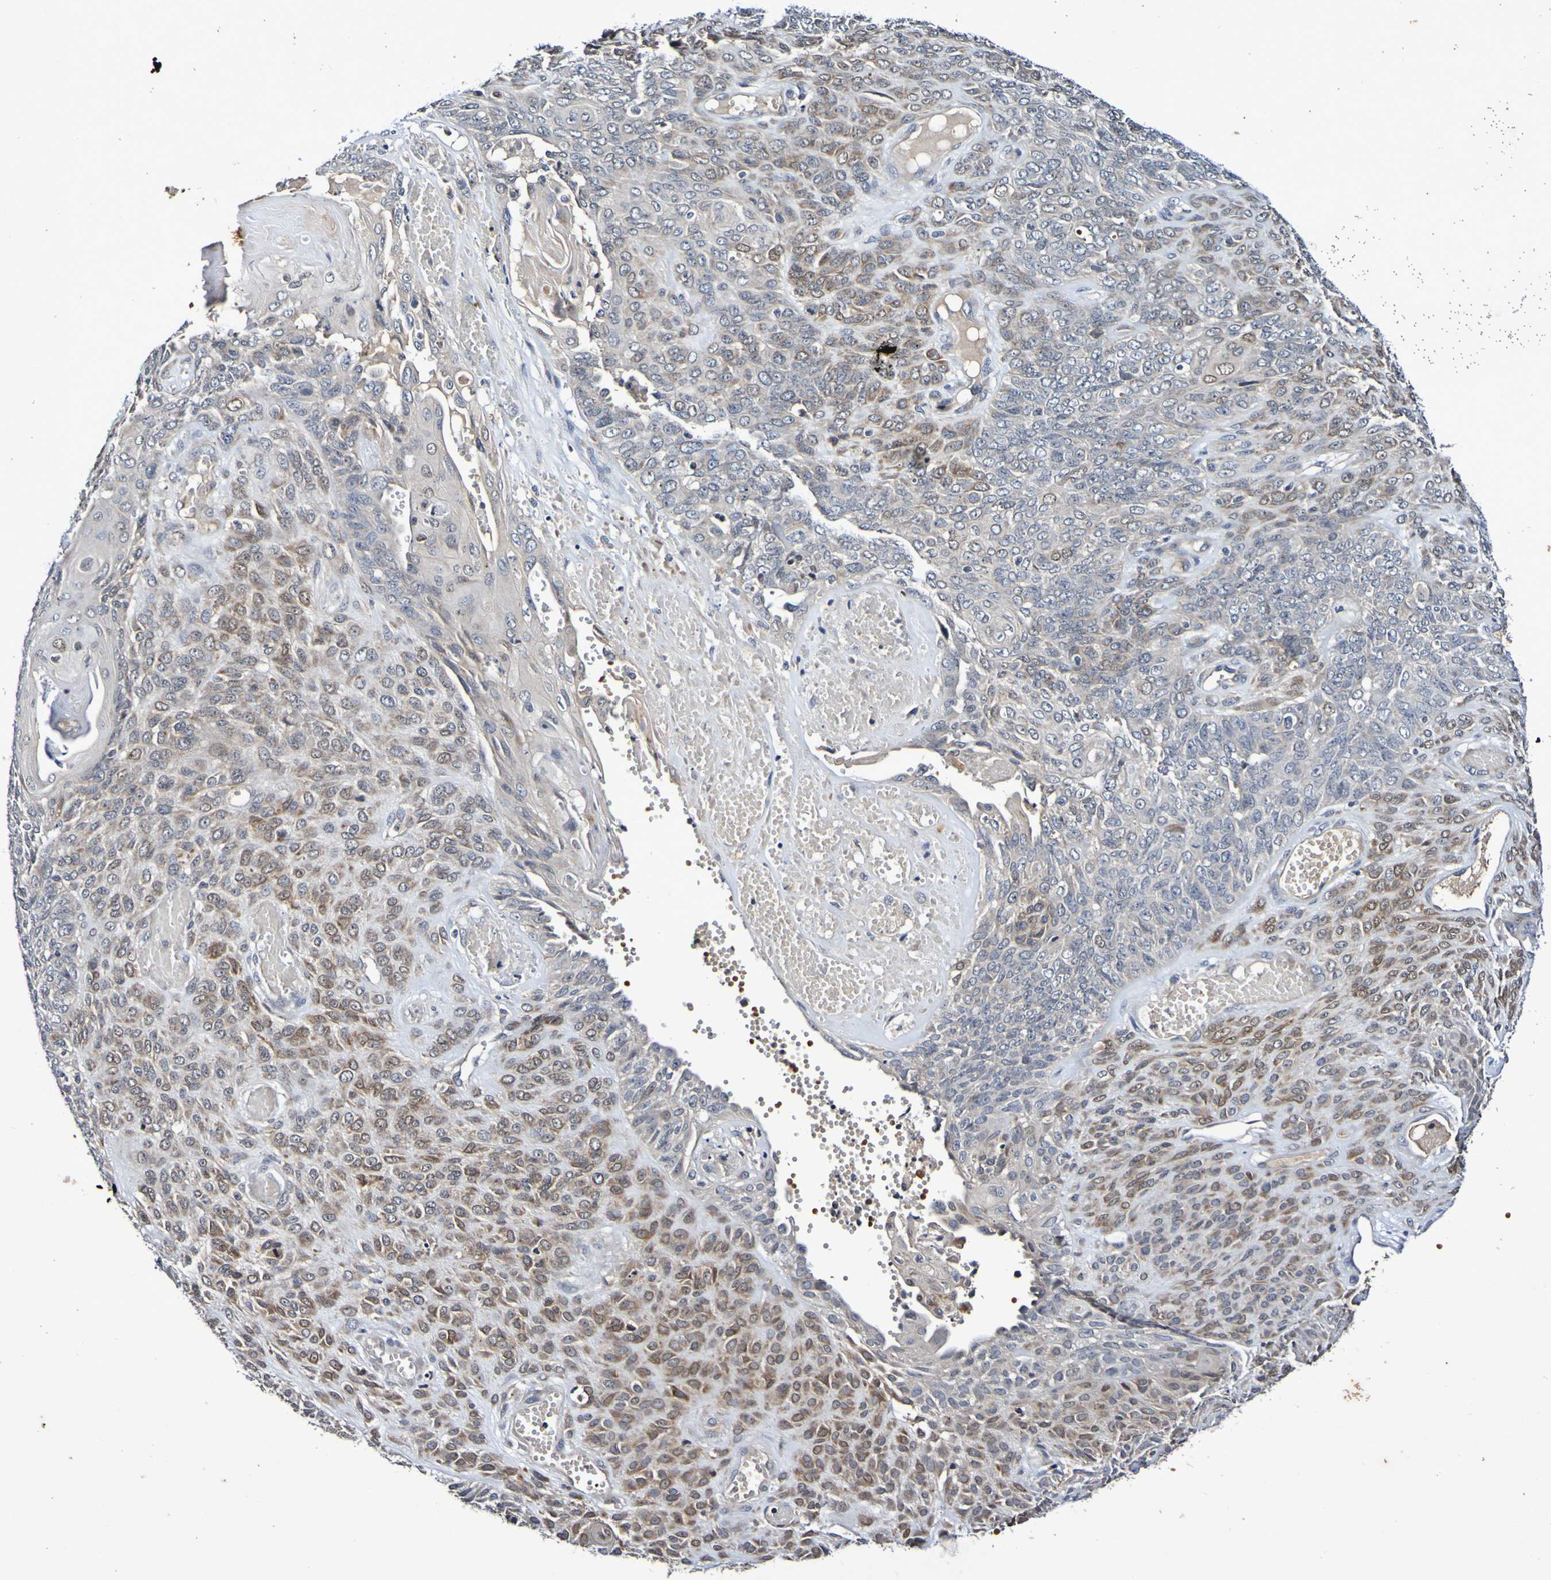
{"staining": {"intensity": "moderate", "quantity": "25%-75%", "location": "cytoplasmic/membranous"}, "tissue": "endometrial cancer", "cell_type": "Tumor cells", "image_type": "cancer", "snomed": [{"axis": "morphology", "description": "Adenocarcinoma, NOS"}, {"axis": "topography", "description": "Endometrium"}], "caption": "DAB immunohistochemical staining of endometrial cancer (adenocarcinoma) demonstrates moderate cytoplasmic/membranous protein positivity in approximately 25%-75% of tumor cells. (Stains: DAB in brown, nuclei in blue, Microscopy: brightfield microscopy at high magnification).", "gene": "PTP4A2", "patient": {"sex": "female", "age": 32}}